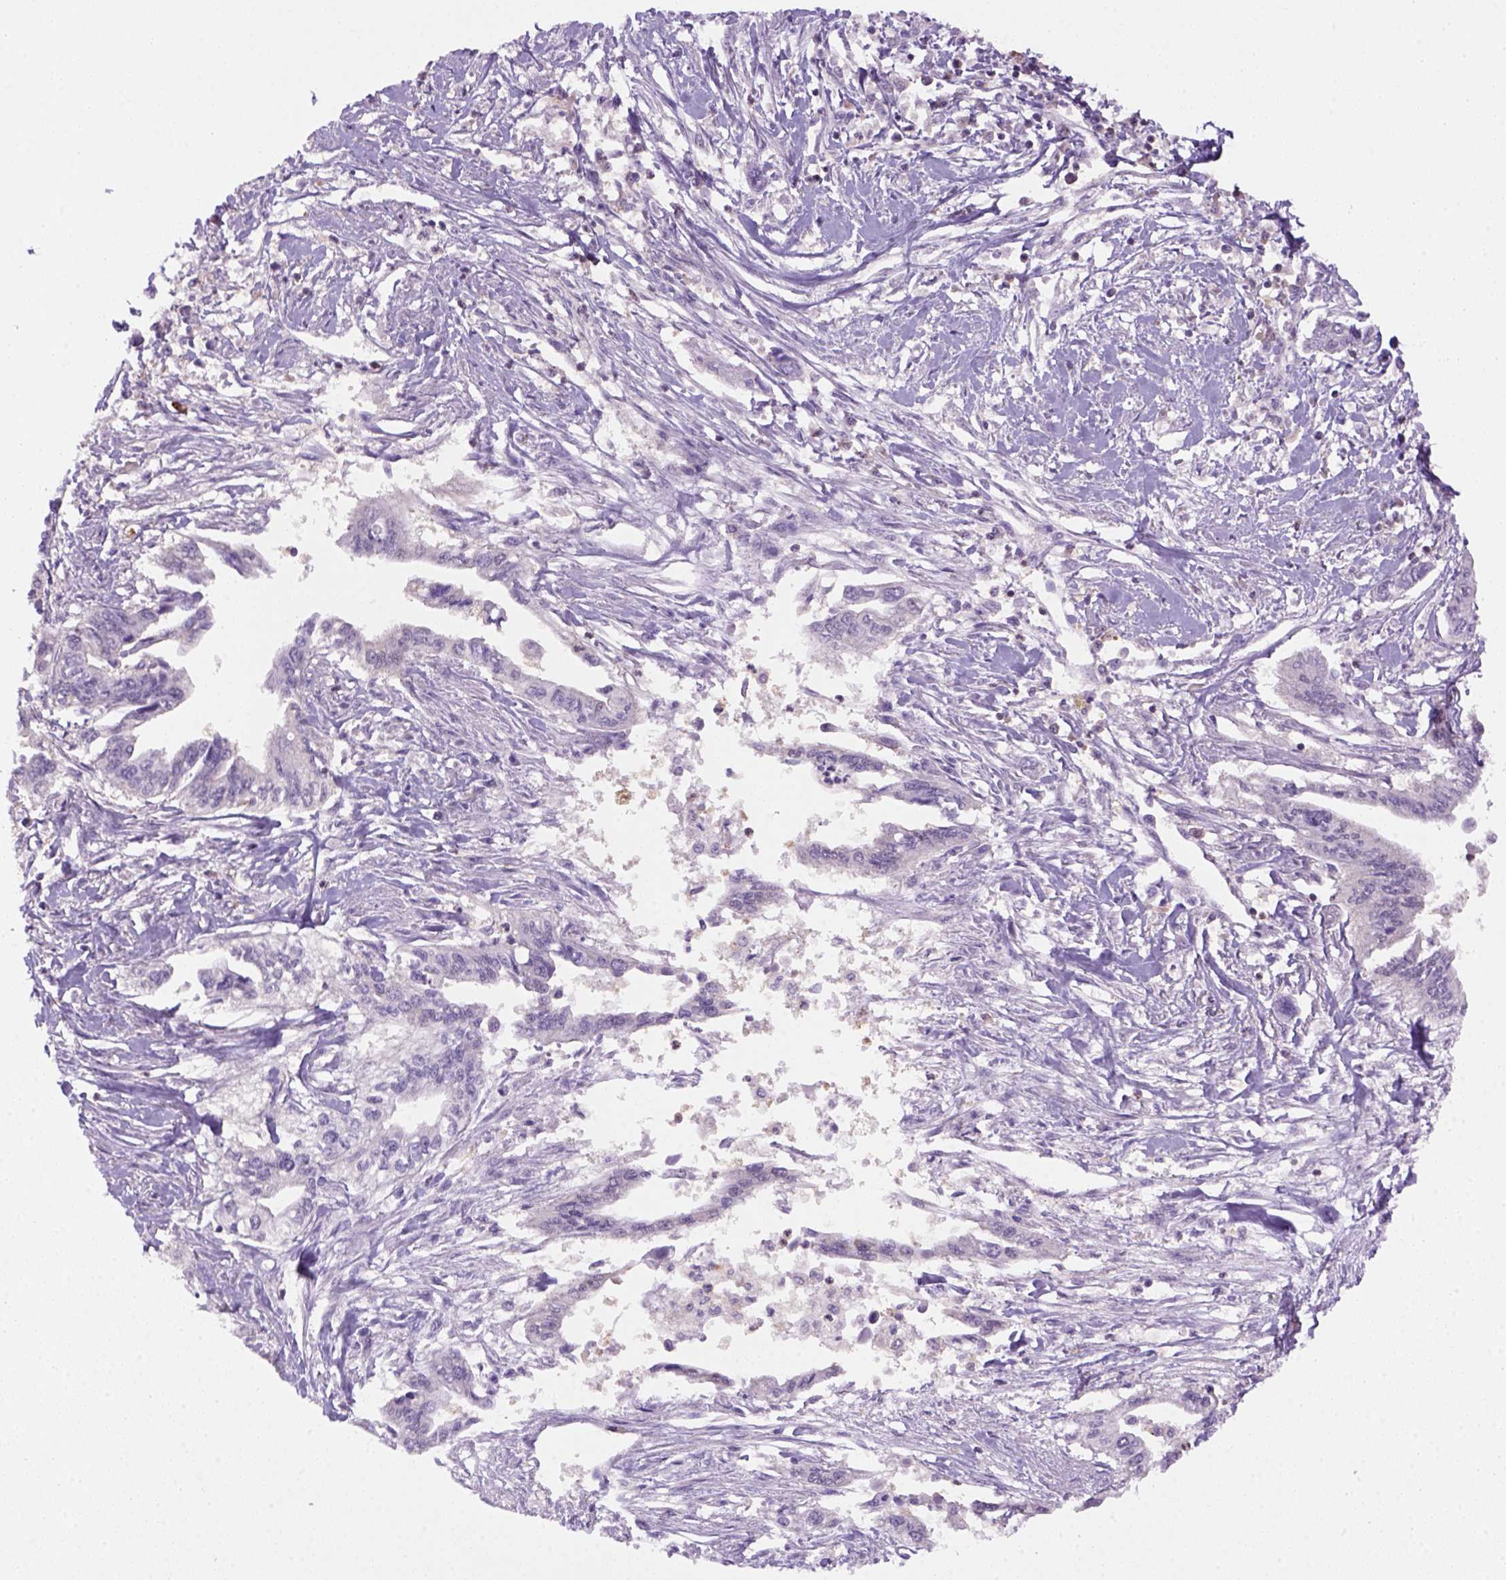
{"staining": {"intensity": "negative", "quantity": "none", "location": "none"}, "tissue": "pancreatic cancer", "cell_type": "Tumor cells", "image_type": "cancer", "snomed": [{"axis": "morphology", "description": "Adenocarcinoma, NOS"}, {"axis": "topography", "description": "Pancreas"}], "caption": "This is a micrograph of immunohistochemistry (IHC) staining of pancreatic cancer (adenocarcinoma), which shows no expression in tumor cells. (DAB (3,3'-diaminobenzidine) immunohistochemistry with hematoxylin counter stain).", "gene": "GOT1", "patient": {"sex": "male", "age": 60}}